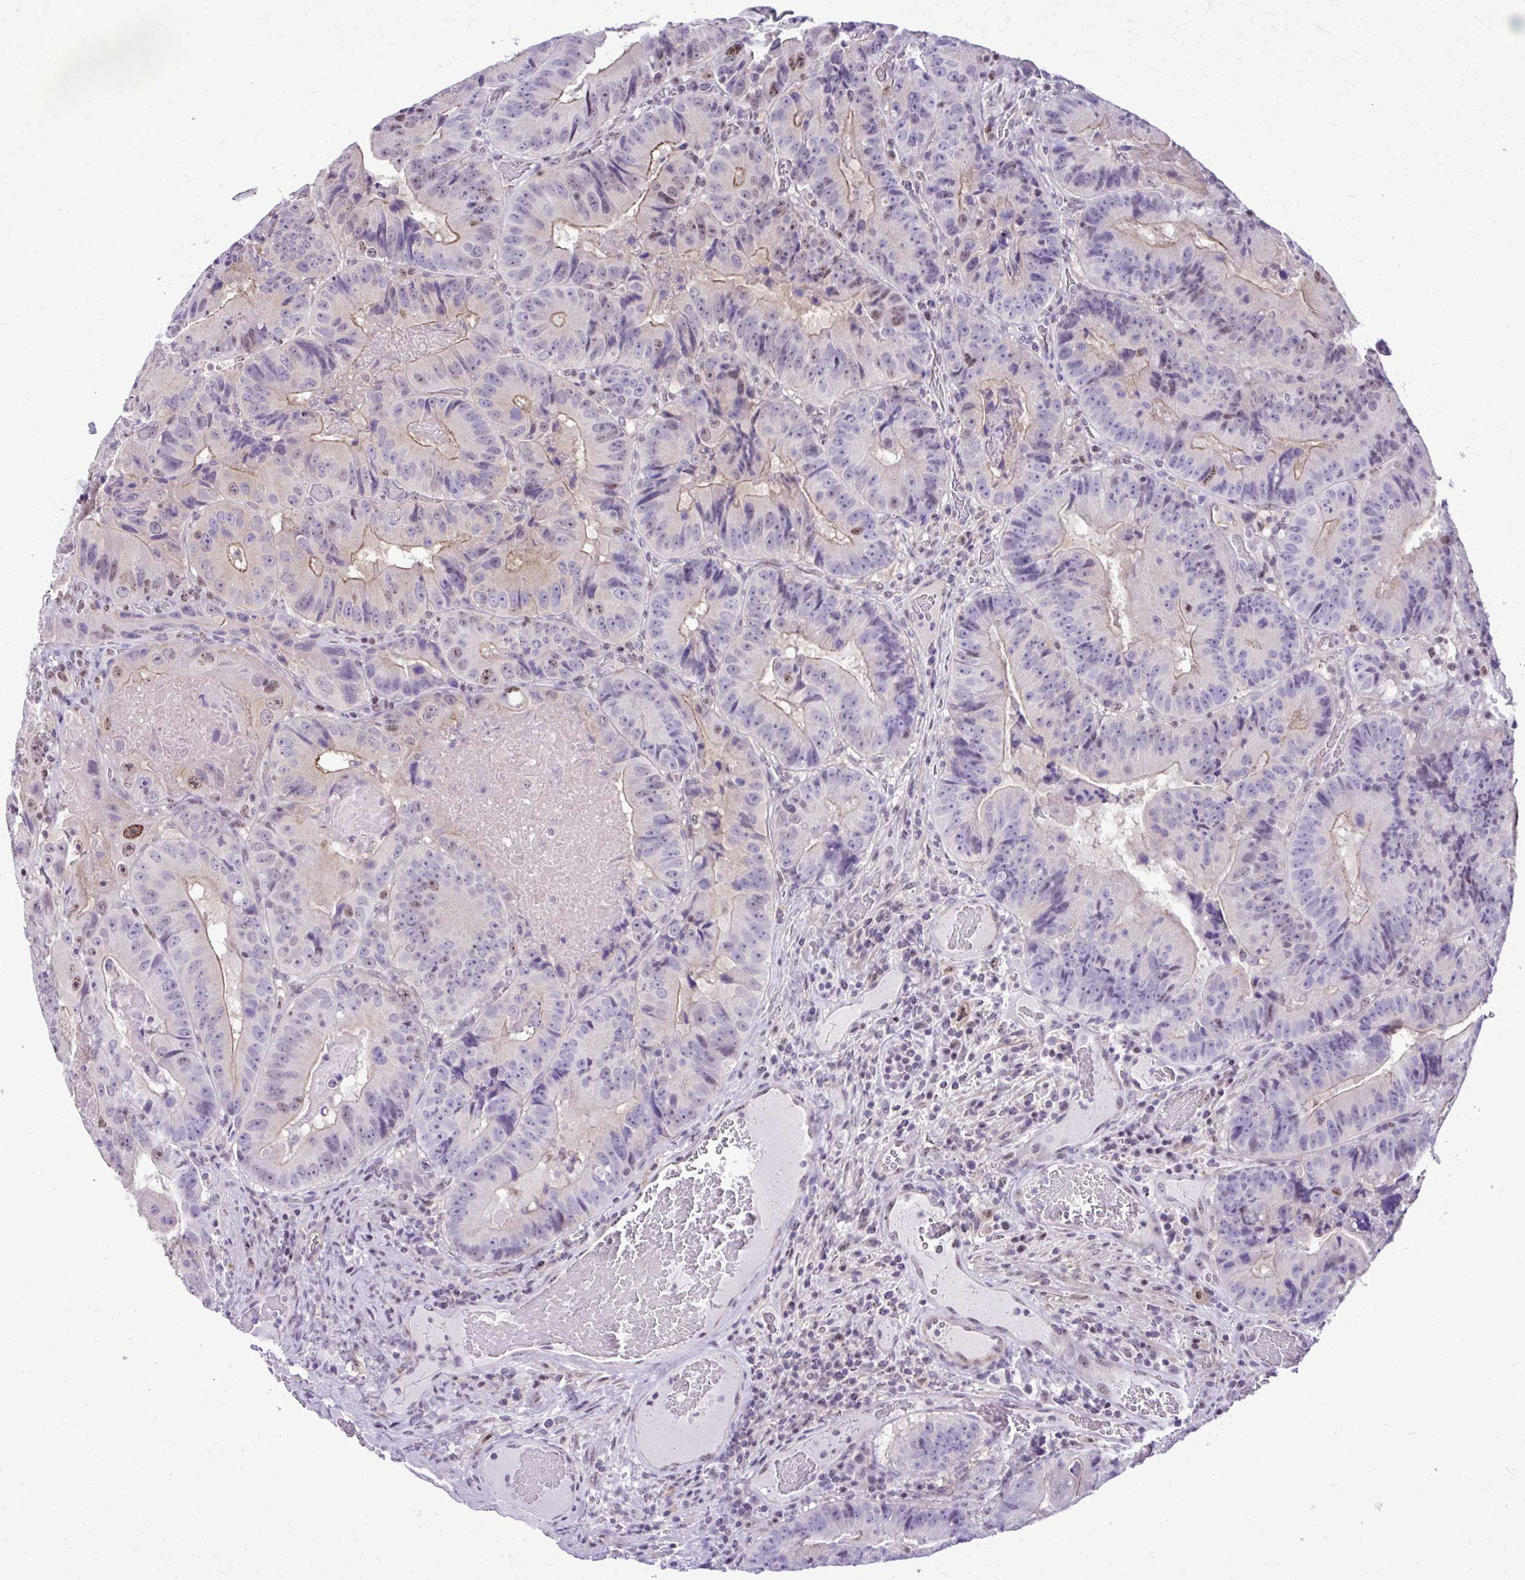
{"staining": {"intensity": "moderate", "quantity": "<25%", "location": "cytoplasmic/membranous,nuclear"}, "tissue": "colorectal cancer", "cell_type": "Tumor cells", "image_type": "cancer", "snomed": [{"axis": "morphology", "description": "Adenocarcinoma, NOS"}, {"axis": "topography", "description": "Colon"}], "caption": "A high-resolution histopathology image shows immunohistochemistry (IHC) staining of adenocarcinoma (colorectal), which displays moderate cytoplasmic/membranous and nuclear positivity in about <25% of tumor cells.", "gene": "RASL11B", "patient": {"sex": "female", "age": 86}}